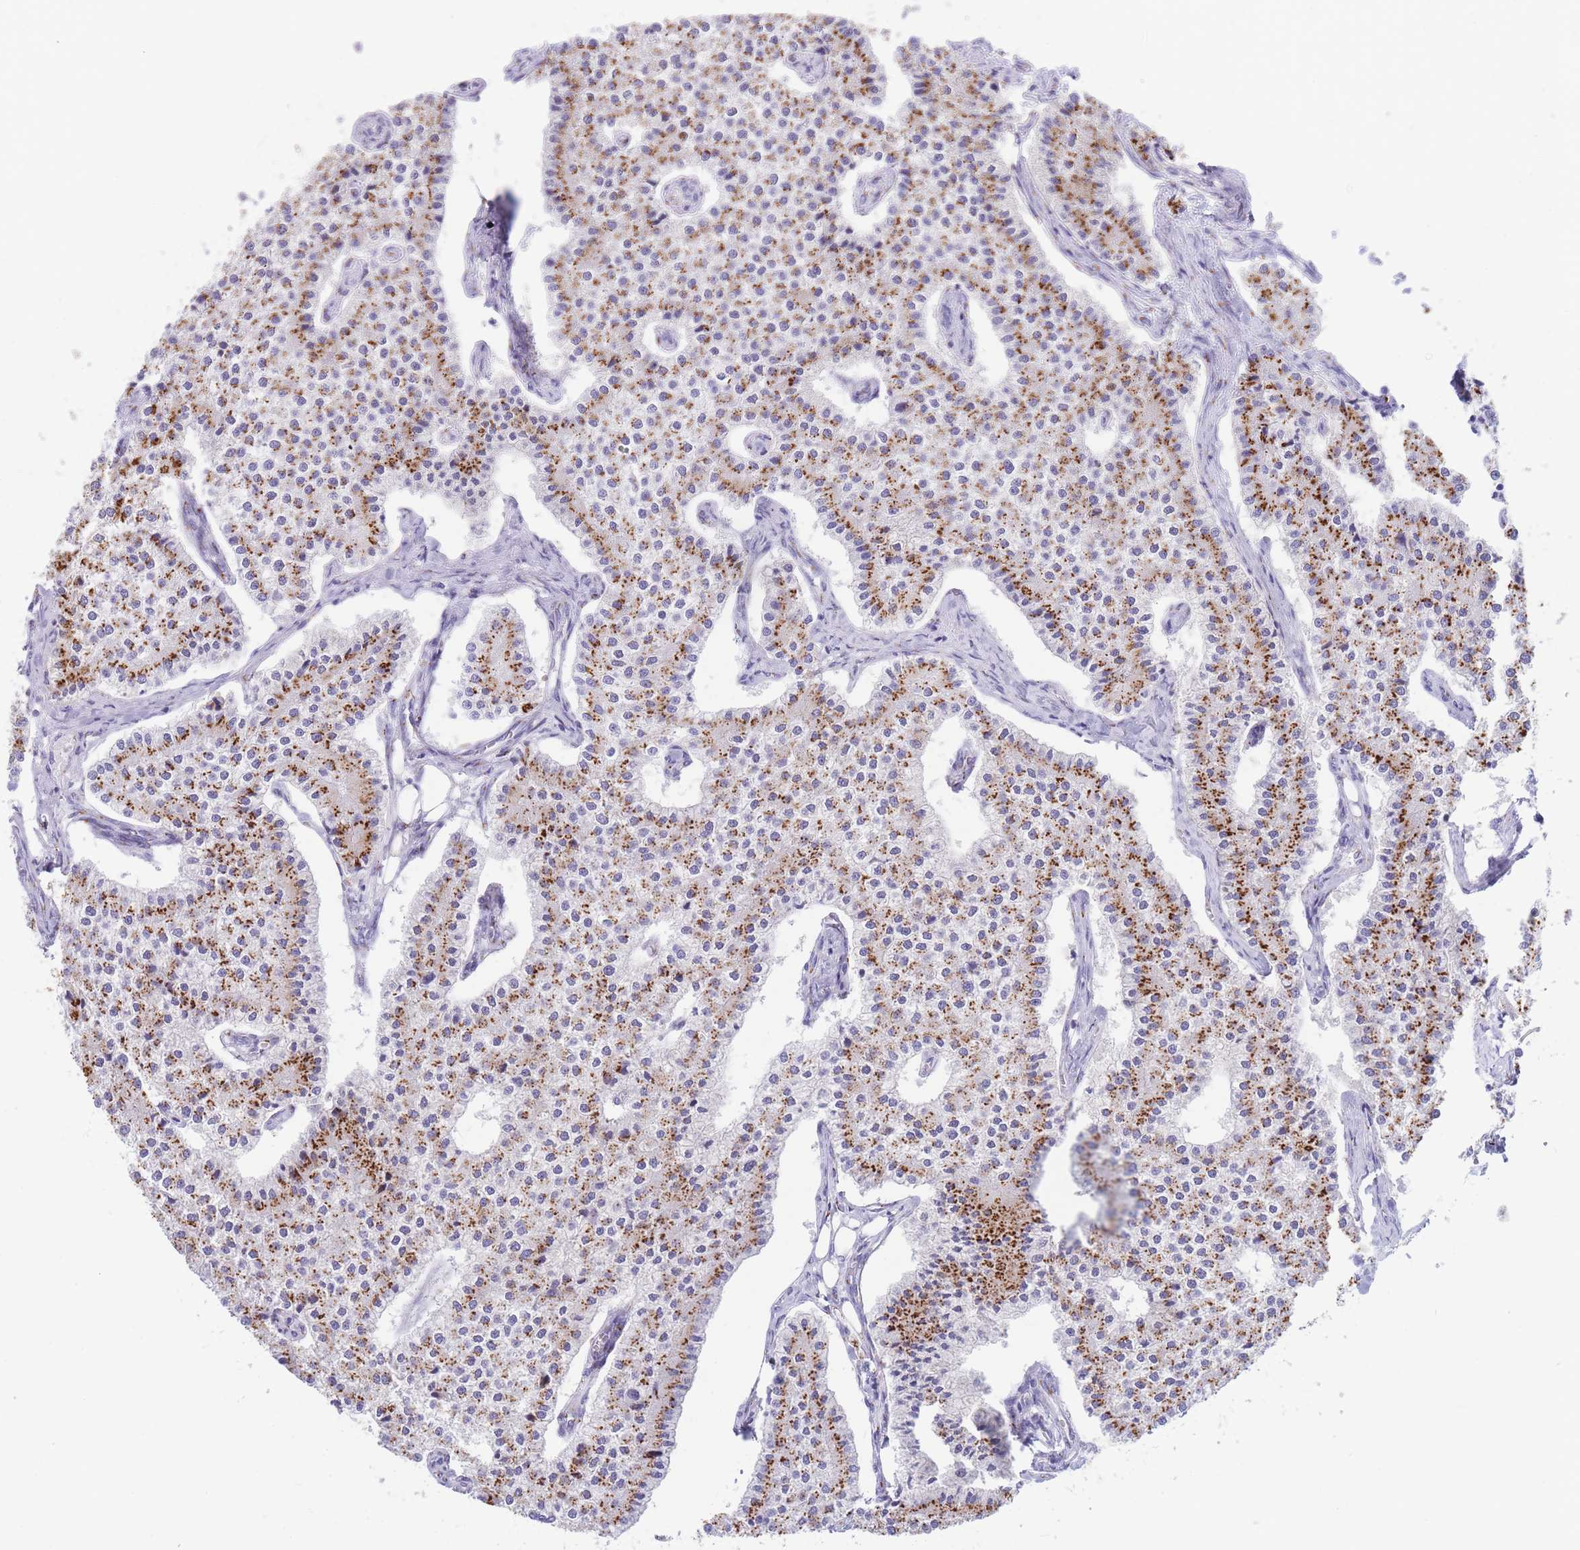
{"staining": {"intensity": "strong", "quantity": ">75%", "location": "cytoplasmic/membranous"}, "tissue": "carcinoid", "cell_type": "Tumor cells", "image_type": "cancer", "snomed": [{"axis": "morphology", "description": "Carcinoid, malignant, NOS"}, {"axis": "topography", "description": "Colon"}], "caption": "An image showing strong cytoplasmic/membranous positivity in approximately >75% of tumor cells in carcinoid, as visualized by brown immunohistochemical staining.", "gene": "FAM3C", "patient": {"sex": "female", "age": 52}}